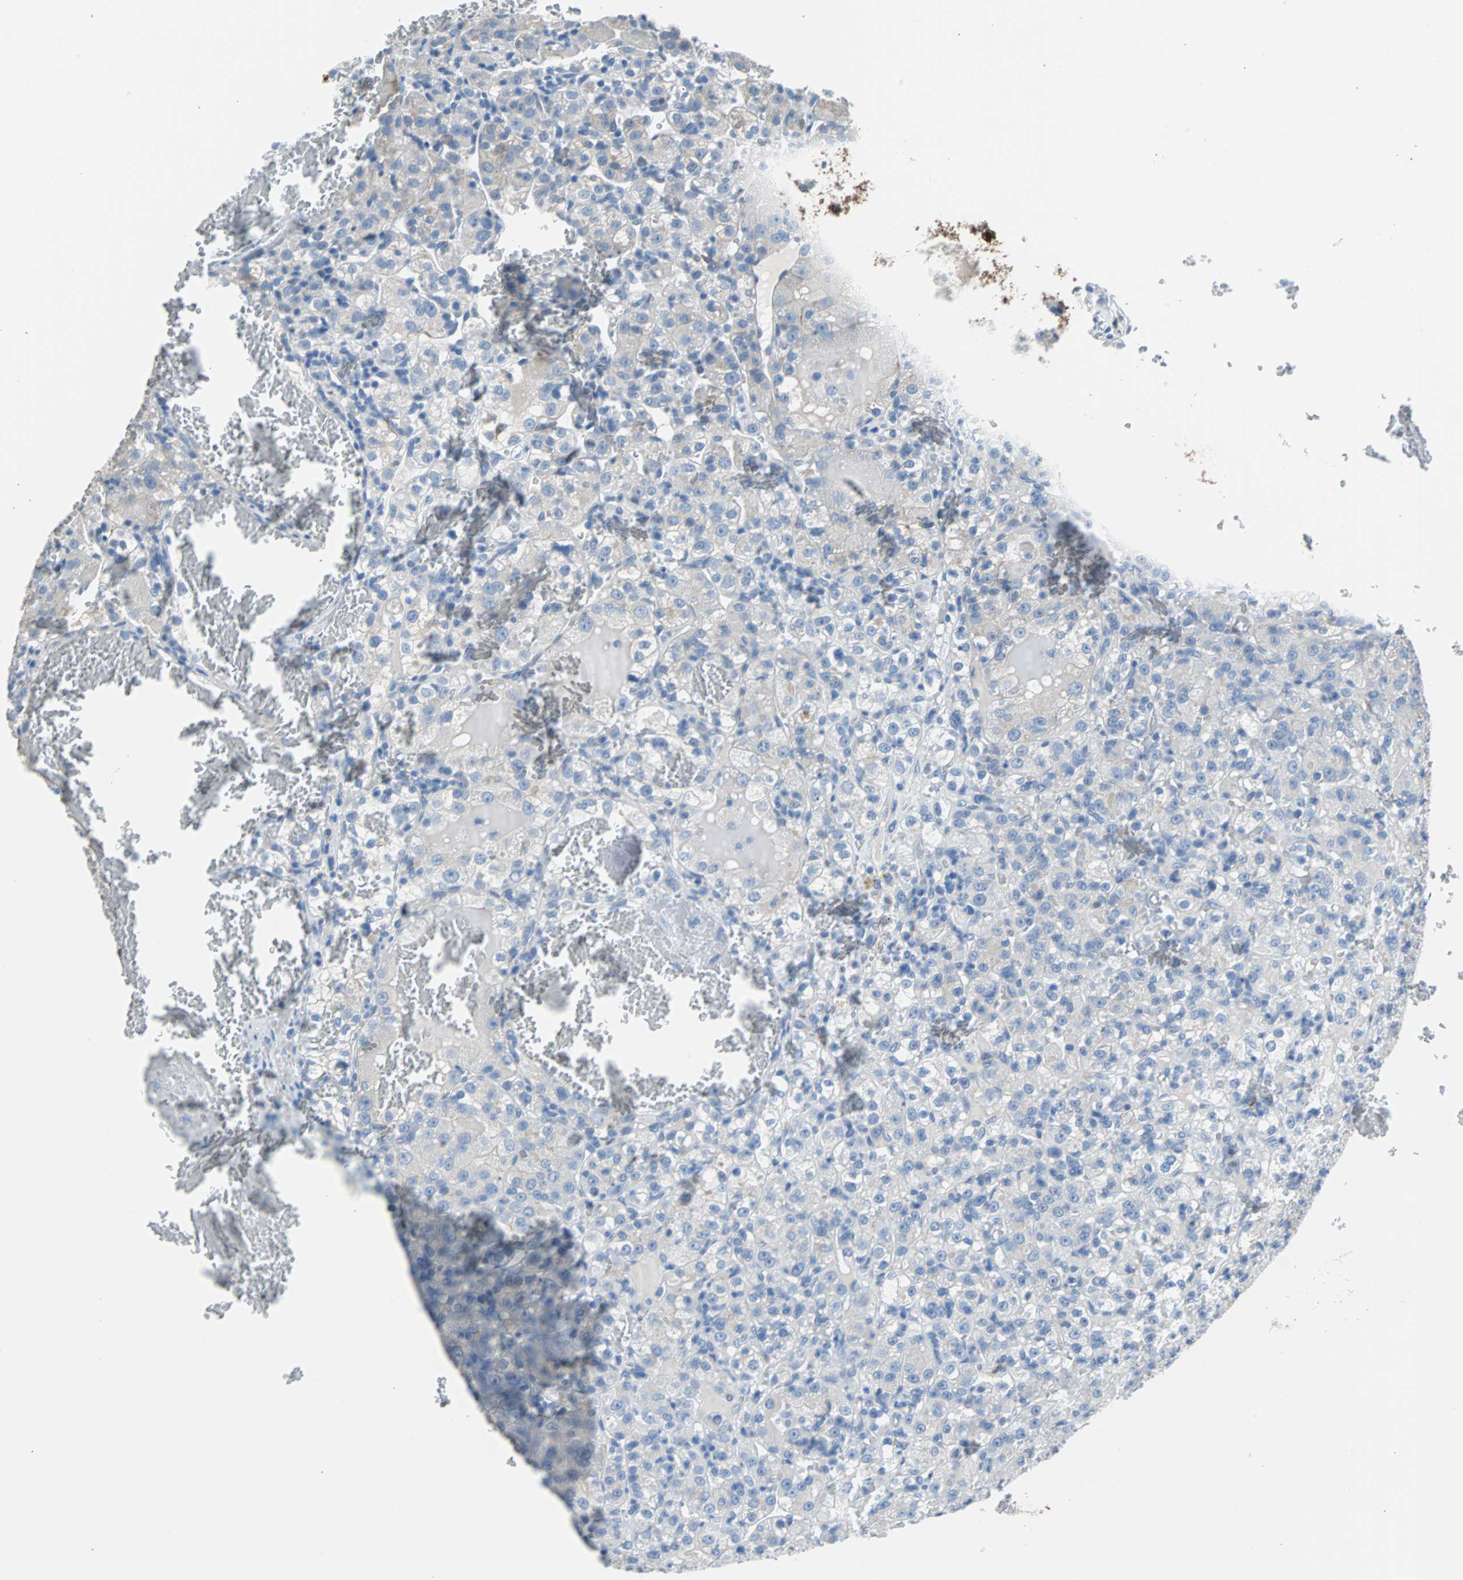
{"staining": {"intensity": "weak", "quantity": "25%-75%", "location": "cytoplasmic/membranous"}, "tissue": "renal cancer", "cell_type": "Tumor cells", "image_type": "cancer", "snomed": [{"axis": "morphology", "description": "Normal tissue, NOS"}, {"axis": "morphology", "description": "Adenocarcinoma, NOS"}, {"axis": "topography", "description": "Kidney"}], "caption": "The histopathology image demonstrates immunohistochemical staining of renal cancer. There is weak cytoplasmic/membranous staining is identified in about 25%-75% of tumor cells. The staining is performed using DAB (3,3'-diaminobenzidine) brown chromogen to label protein expression. The nuclei are counter-stained blue using hematoxylin.", "gene": "KRT7", "patient": {"sex": "male", "age": 61}}